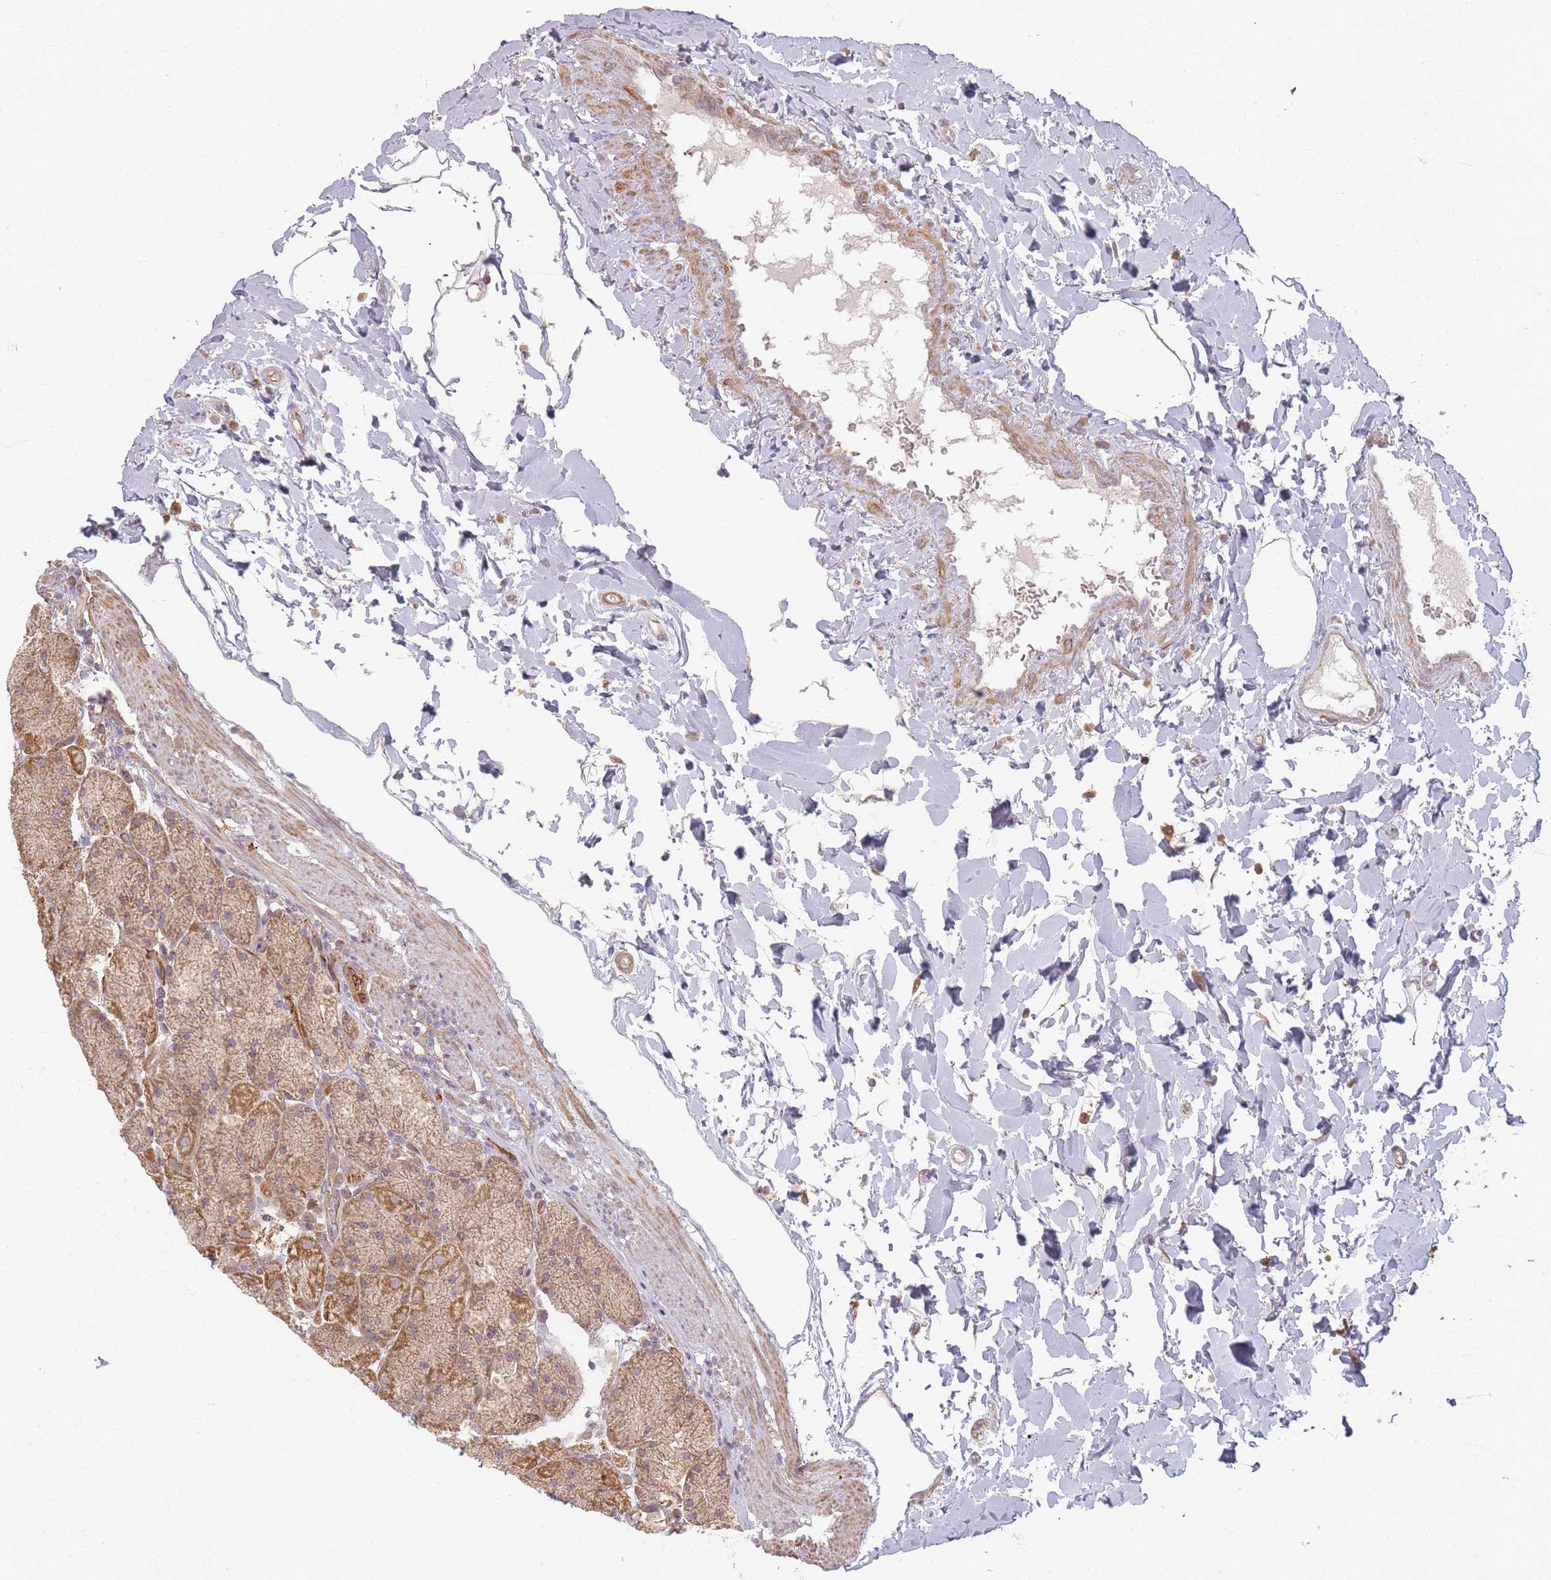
{"staining": {"intensity": "moderate", "quantity": ">75%", "location": "cytoplasmic/membranous"}, "tissue": "stomach", "cell_type": "Glandular cells", "image_type": "normal", "snomed": [{"axis": "morphology", "description": "Normal tissue, NOS"}, {"axis": "topography", "description": "Stomach, upper"}, {"axis": "topography", "description": "Stomach, lower"}], "caption": "A medium amount of moderate cytoplasmic/membranous staining is present in approximately >75% of glandular cells in normal stomach.", "gene": "MRPS6", "patient": {"sex": "male", "age": 67}}